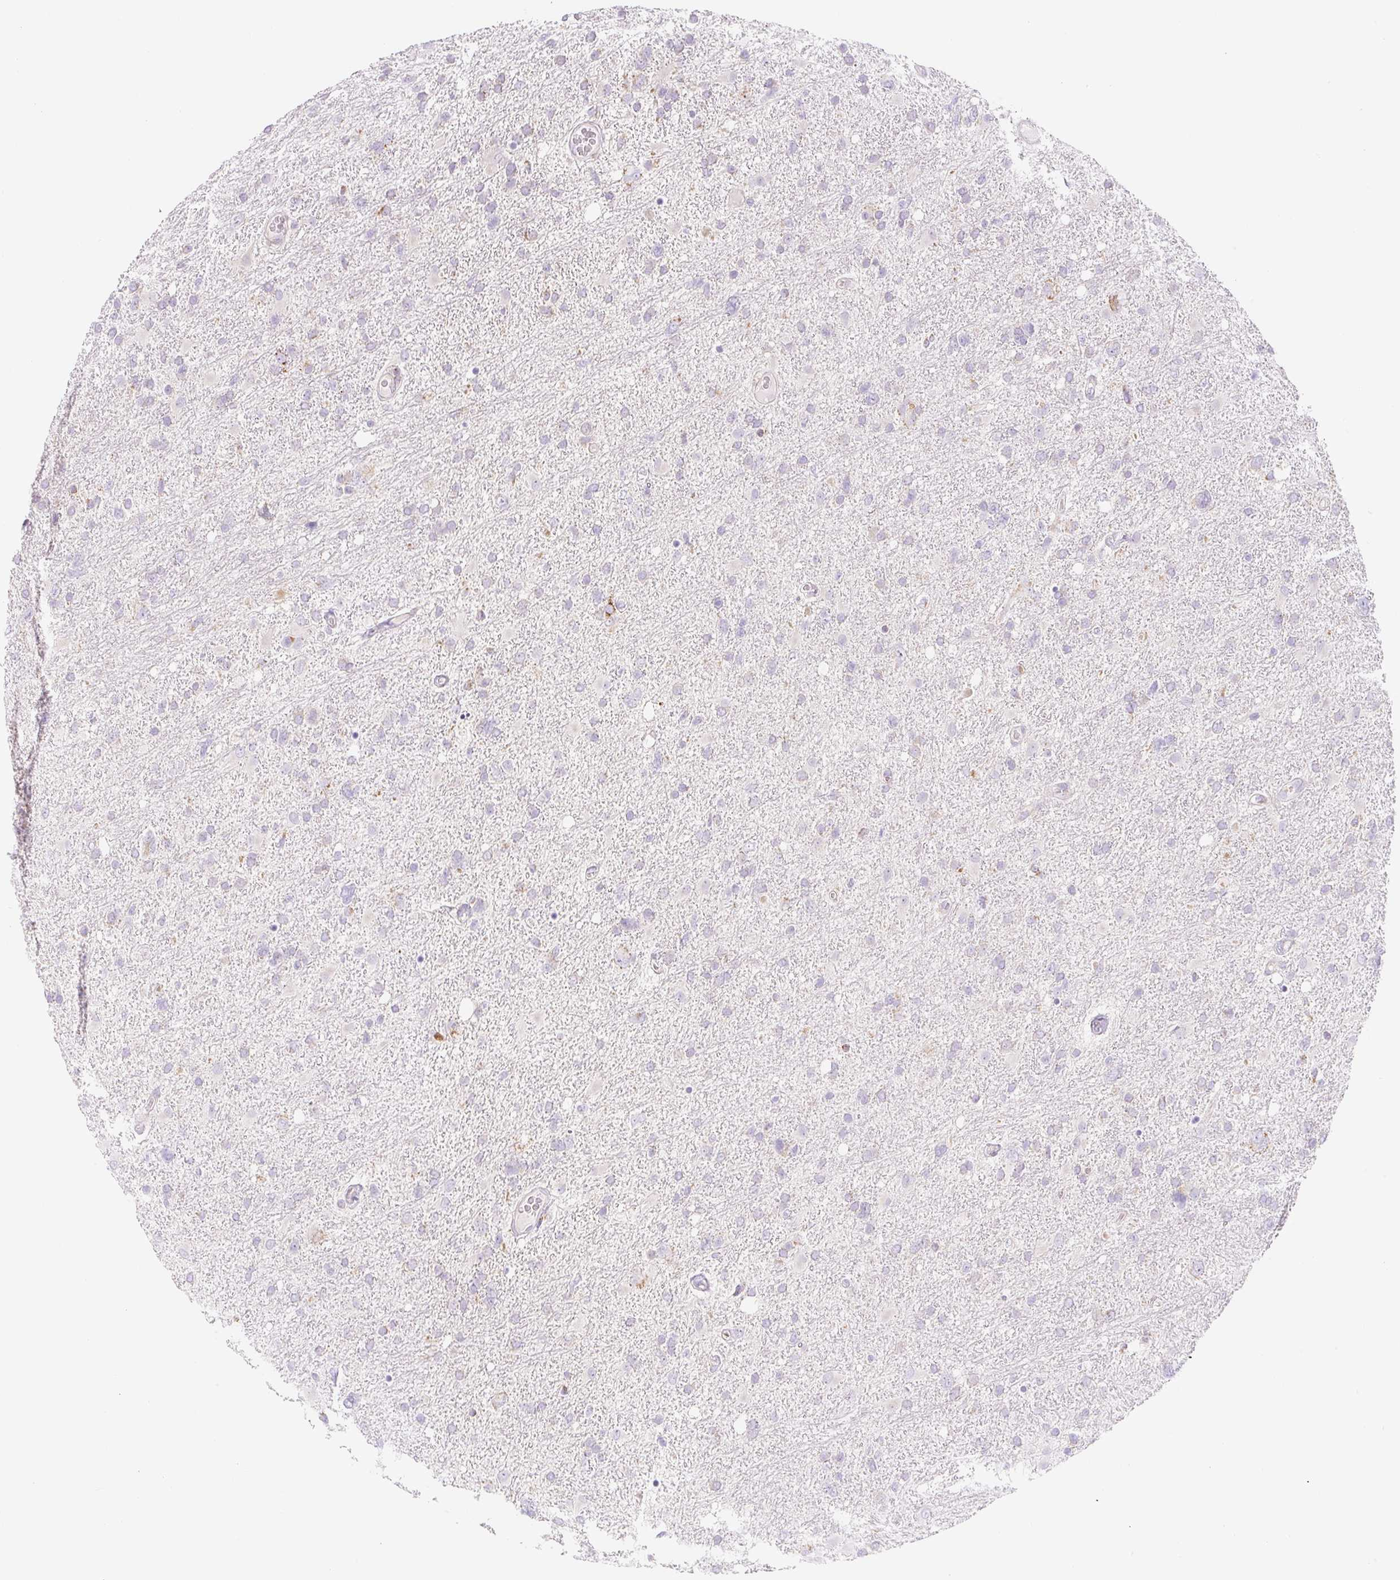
{"staining": {"intensity": "negative", "quantity": "none", "location": "none"}, "tissue": "glioma", "cell_type": "Tumor cells", "image_type": "cancer", "snomed": [{"axis": "morphology", "description": "Glioma, malignant, High grade"}, {"axis": "topography", "description": "Brain"}], "caption": "Tumor cells are negative for brown protein staining in malignant glioma (high-grade). Brightfield microscopy of immunohistochemistry (IHC) stained with DAB (3,3'-diaminobenzidine) (brown) and hematoxylin (blue), captured at high magnification.", "gene": "FOCAD", "patient": {"sex": "male", "age": 61}}